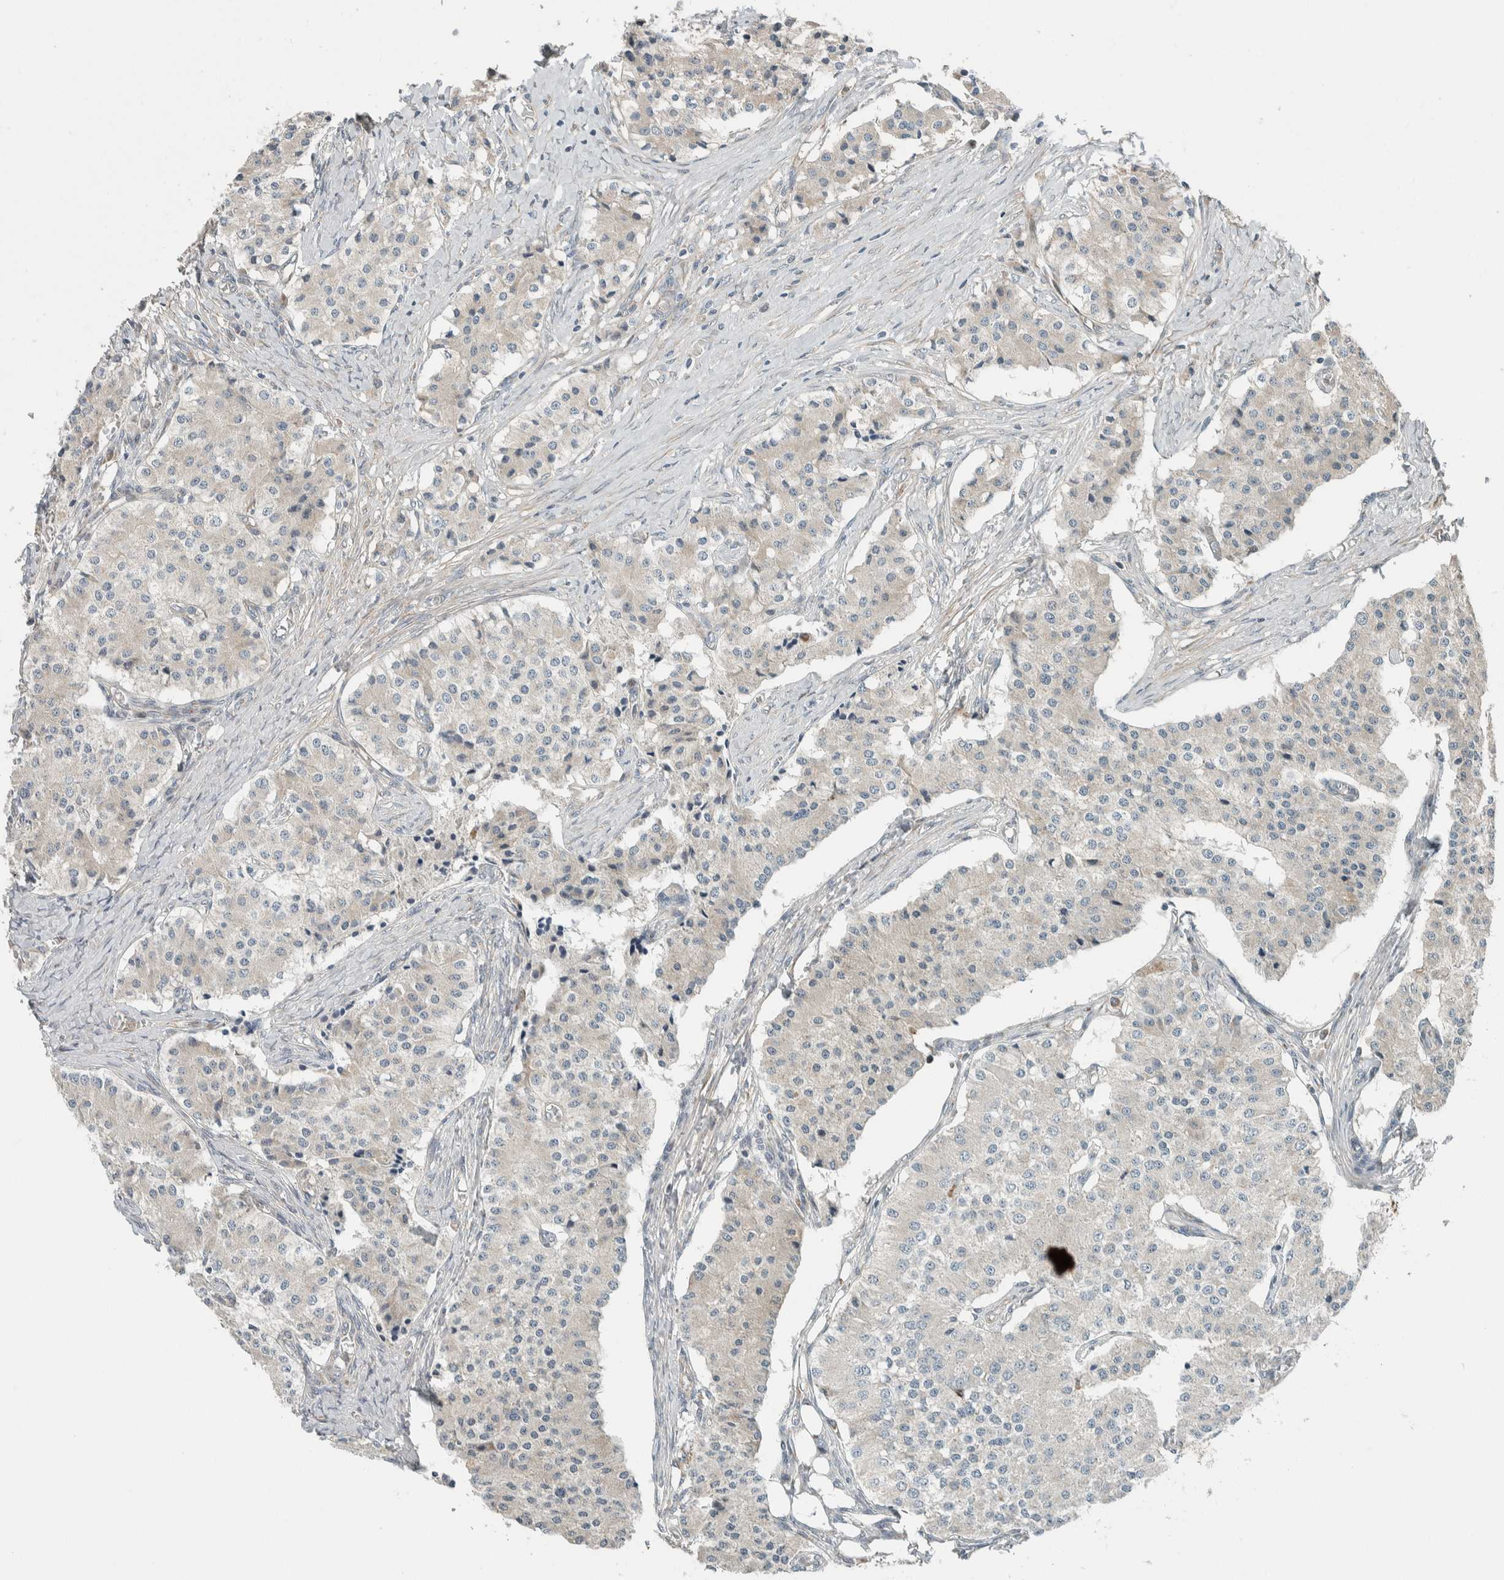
{"staining": {"intensity": "negative", "quantity": "none", "location": "none"}, "tissue": "carcinoid", "cell_type": "Tumor cells", "image_type": "cancer", "snomed": [{"axis": "morphology", "description": "Carcinoid, malignant, NOS"}, {"axis": "topography", "description": "Colon"}], "caption": "An image of carcinoid stained for a protein reveals no brown staining in tumor cells.", "gene": "SLFN12L", "patient": {"sex": "female", "age": 52}}